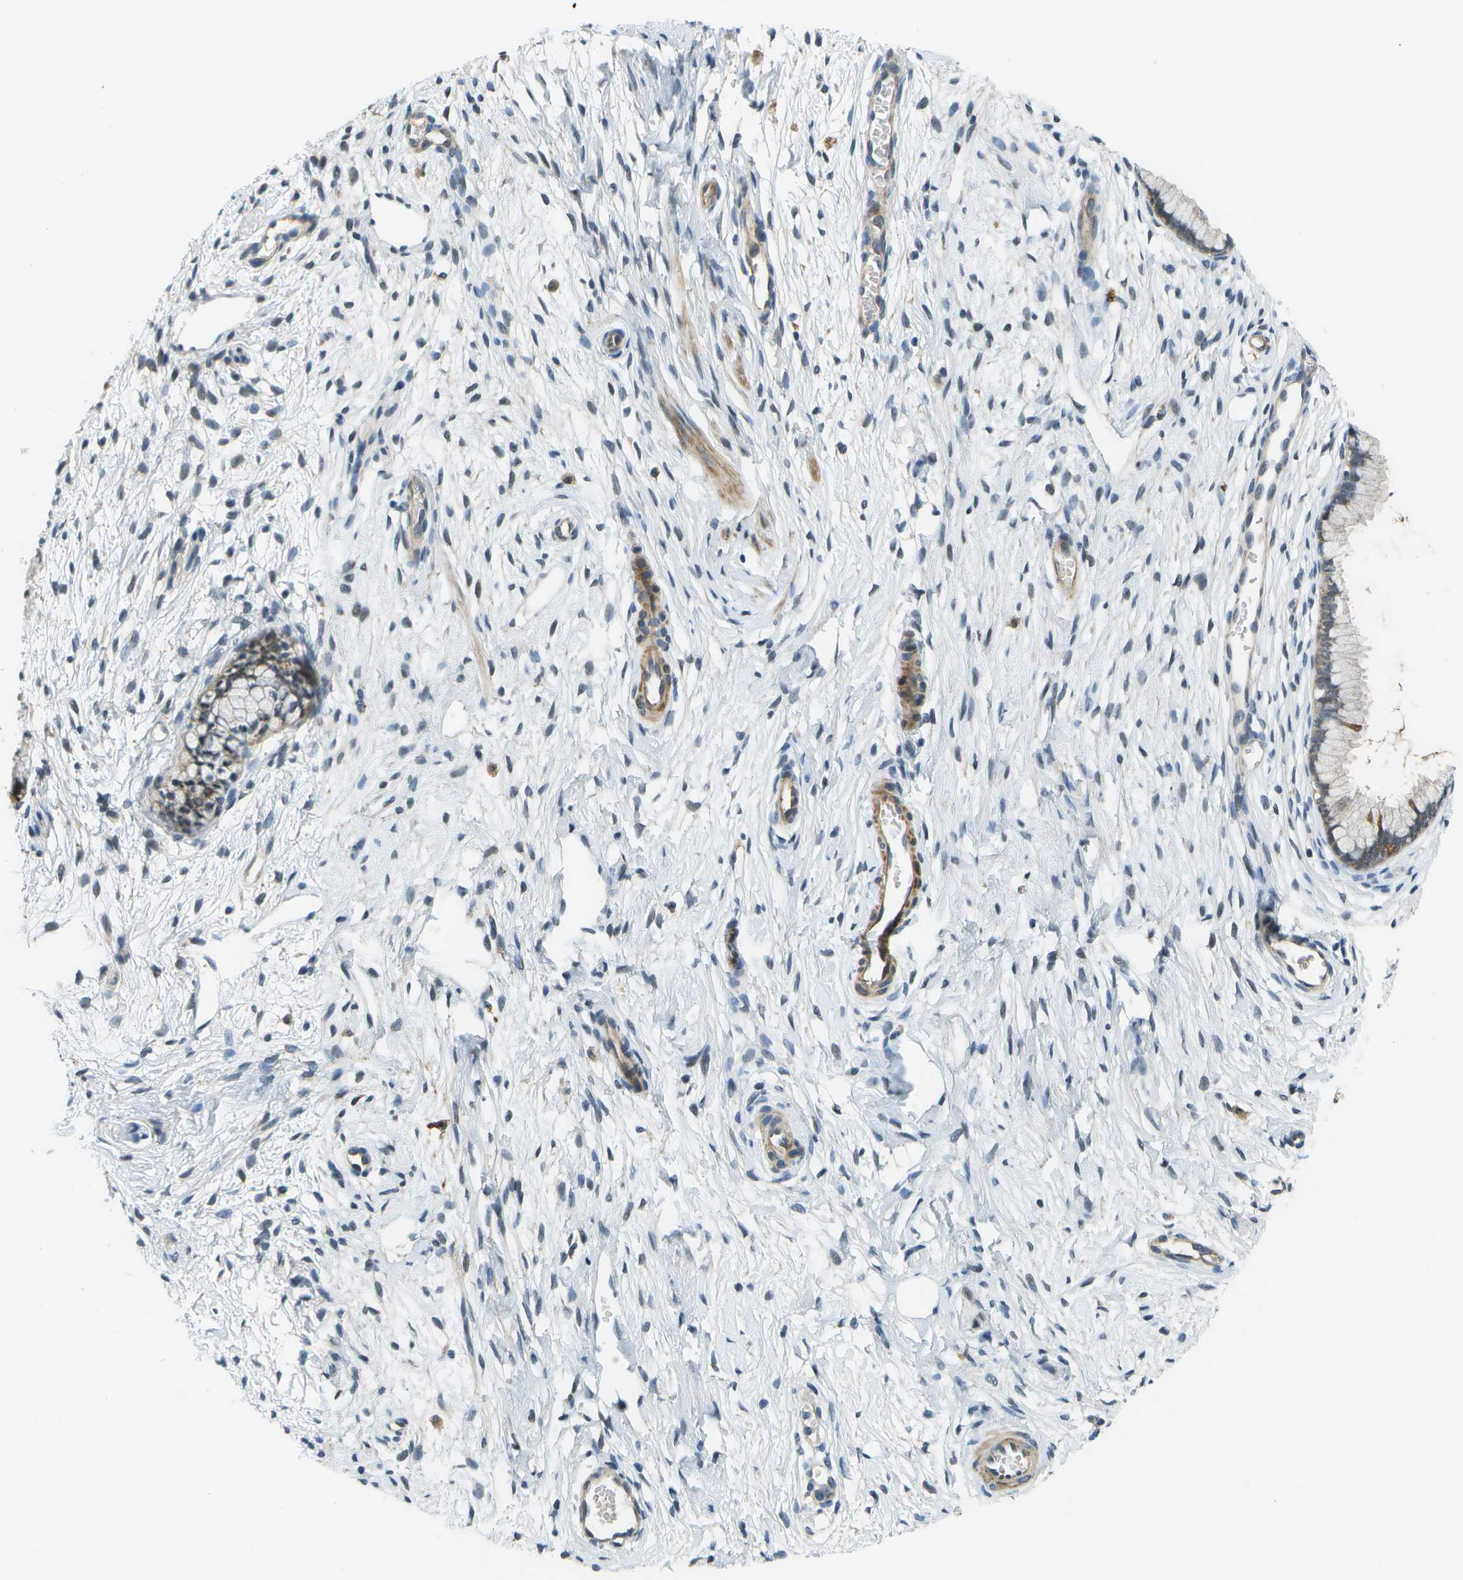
{"staining": {"intensity": "weak", "quantity": "<25%", "location": "cytoplasmic/membranous"}, "tissue": "cervix", "cell_type": "Glandular cells", "image_type": "normal", "snomed": [{"axis": "morphology", "description": "Normal tissue, NOS"}, {"axis": "topography", "description": "Cervix"}], "caption": "IHC micrograph of unremarkable cervix: cervix stained with DAB (3,3'-diaminobenzidine) reveals no significant protein staining in glandular cells. (Stains: DAB (3,3'-diaminobenzidine) immunohistochemistry with hematoxylin counter stain, Microscopy: brightfield microscopy at high magnification).", "gene": "ENPP5", "patient": {"sex": "female", "age": 65}}